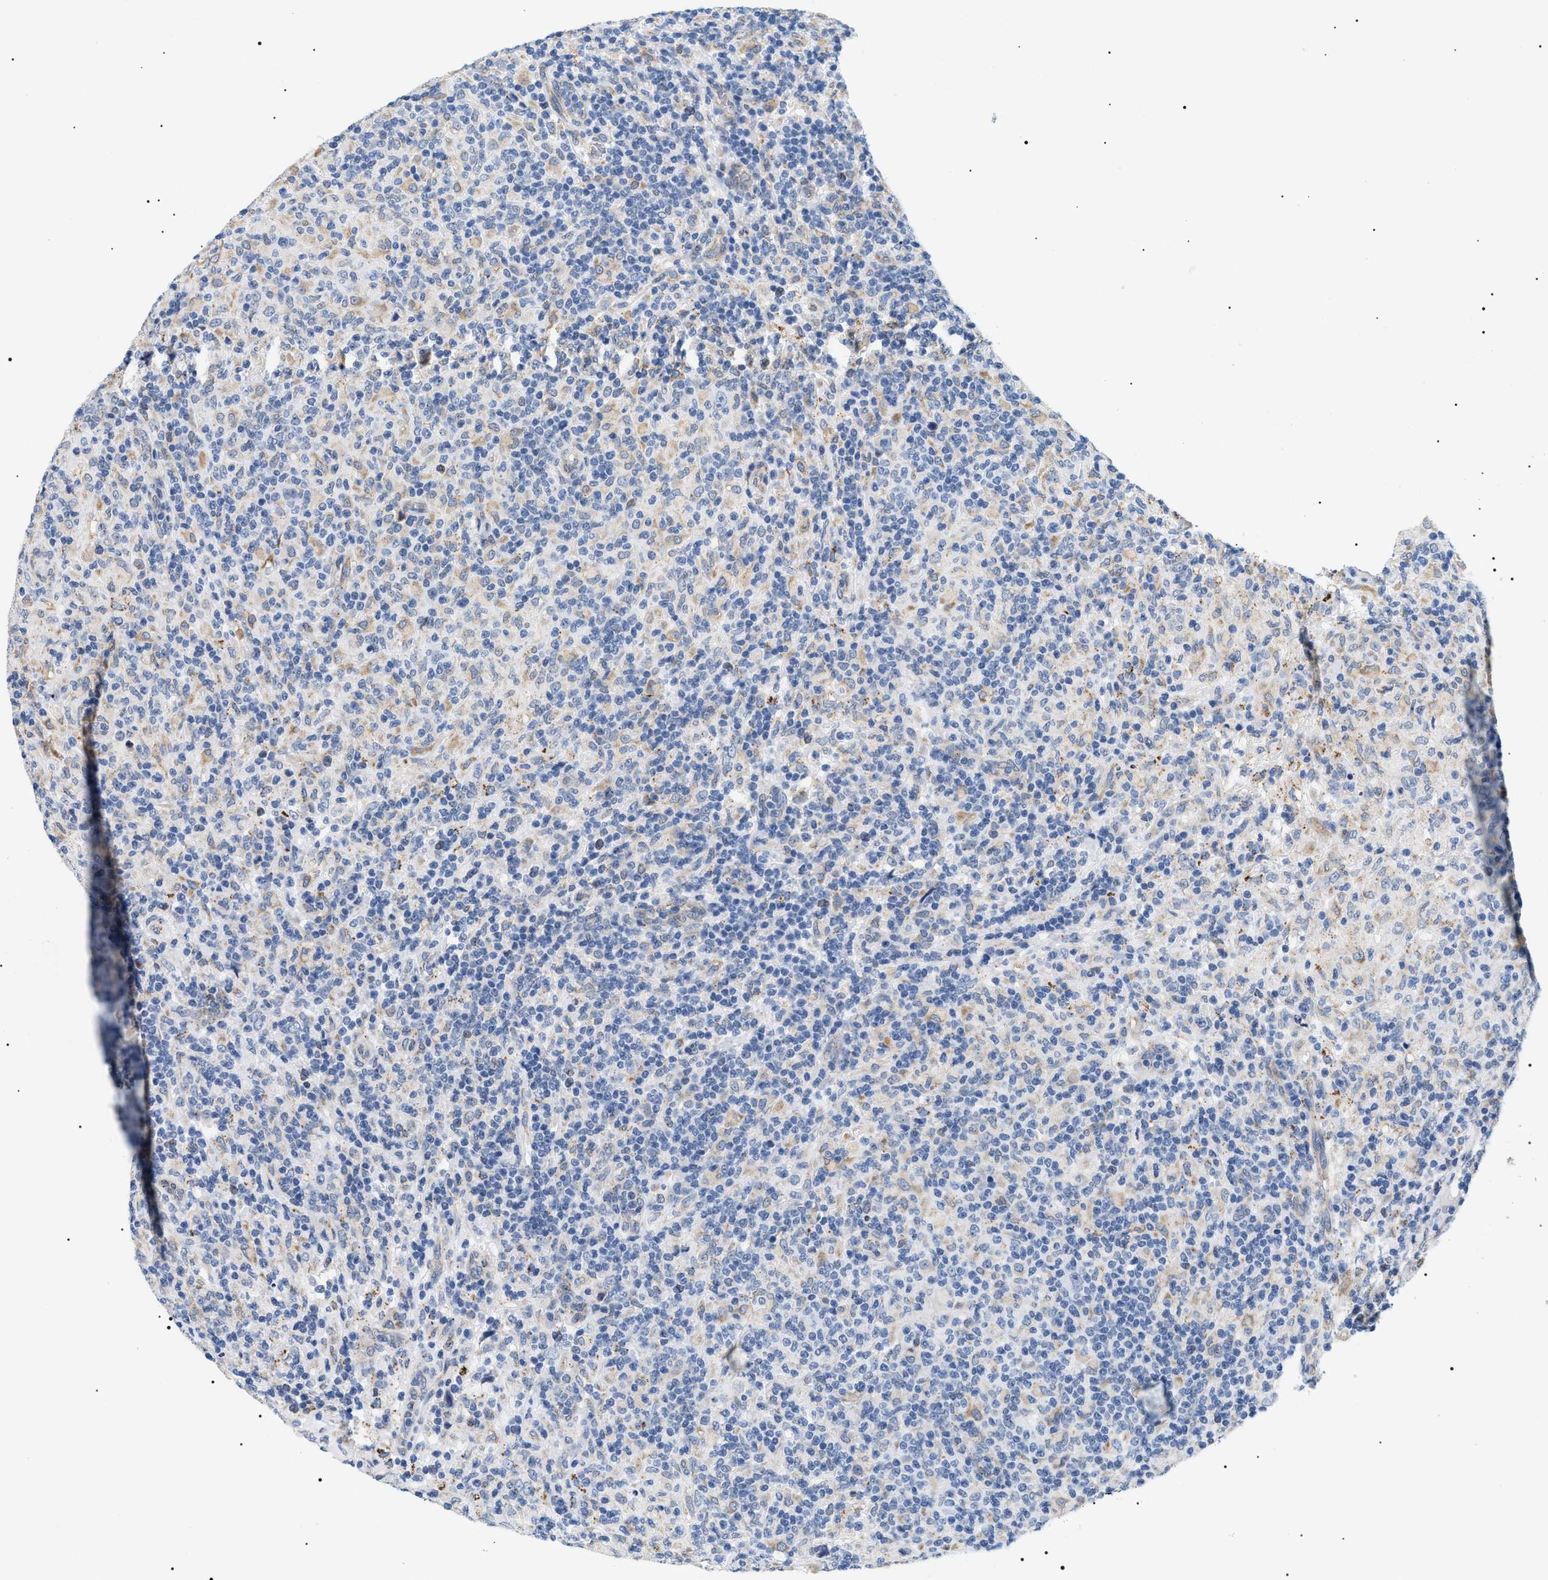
{"staining": {"intensity": "negative", "quantity": "none", "location": "none"}, "tissue": "lymphoma", "cell_type": "Tumor cells", "image_type": "cancer", "snomed": [{"axis": "morphology", "description": "Hodgkin's disease, NOS"}, {"axis": "topography", "description": "Lymph node"}], "caption": "This micrograph is of Hodgkin's disease stained with immunohistochemistry to label a protein in brown with the nuclei are counter-stained blue. There is no positivity in tumor cells. (DAB (3,3'-diaminobenzidine) immunohistochemistry with hematoxylin counter stain).", "gene": "HSD17B11", "patient": {"sex": "male", "age": 70}}